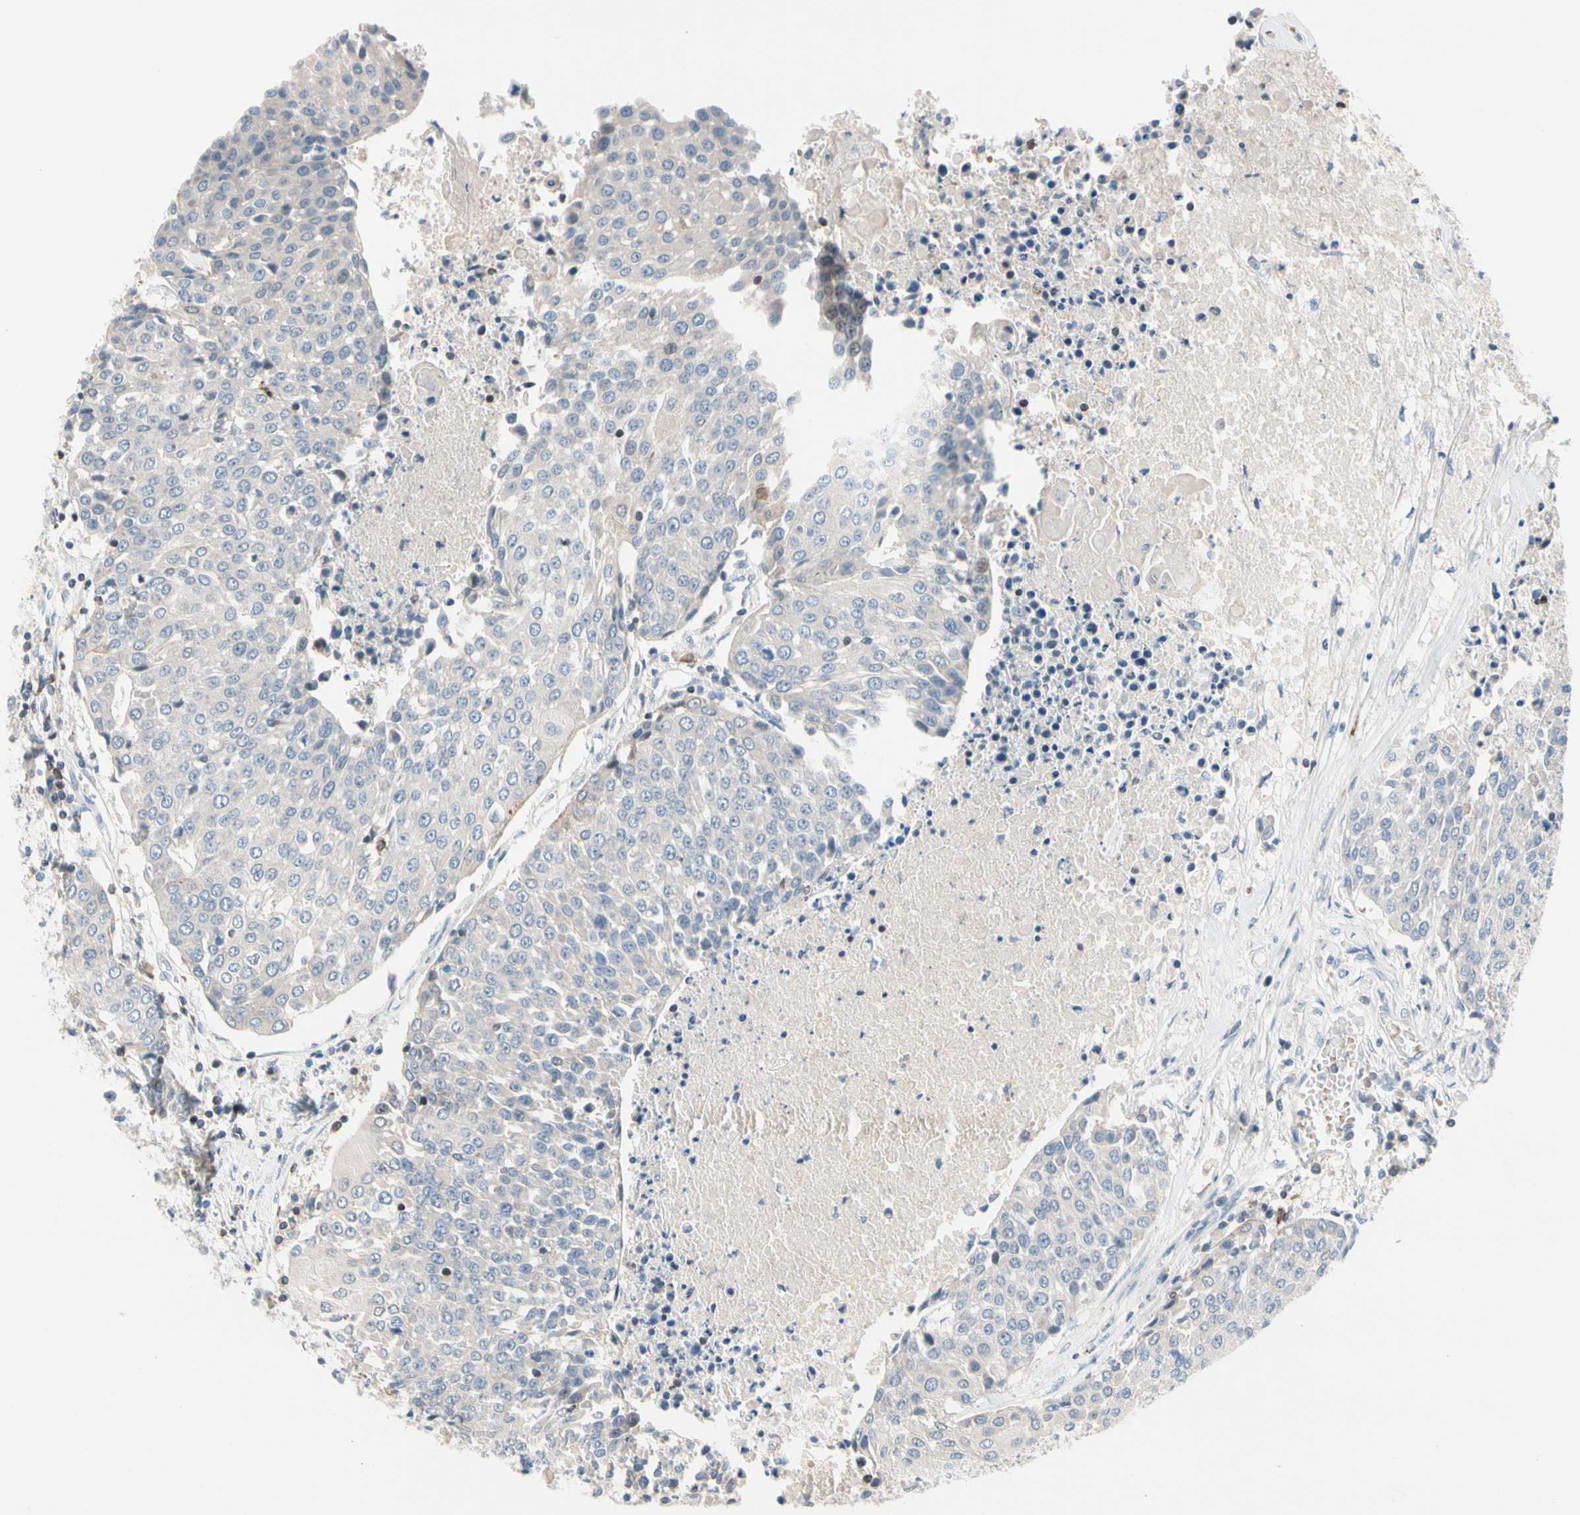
{"staining": {"intensity": "negative", "quantity": "none", "location": "none"}, "tissue": "urothelial cancer", "cell_type": "Tumor cells", "image_type": "cancer", "snomed": [{"axis": "morphology", "description": "Urothelial carcinoma, High grade"}, {"axis": "topography", "description": "Urinary bladder"}], "caption": "The immunohistochemistry (IHC) photomicrograph has no significant expression in tumor cells of urothelial carcinoma (high-grade) tissue.", "gene": "MAP3K3", "patient": {"sex": "female", "age": 85}}